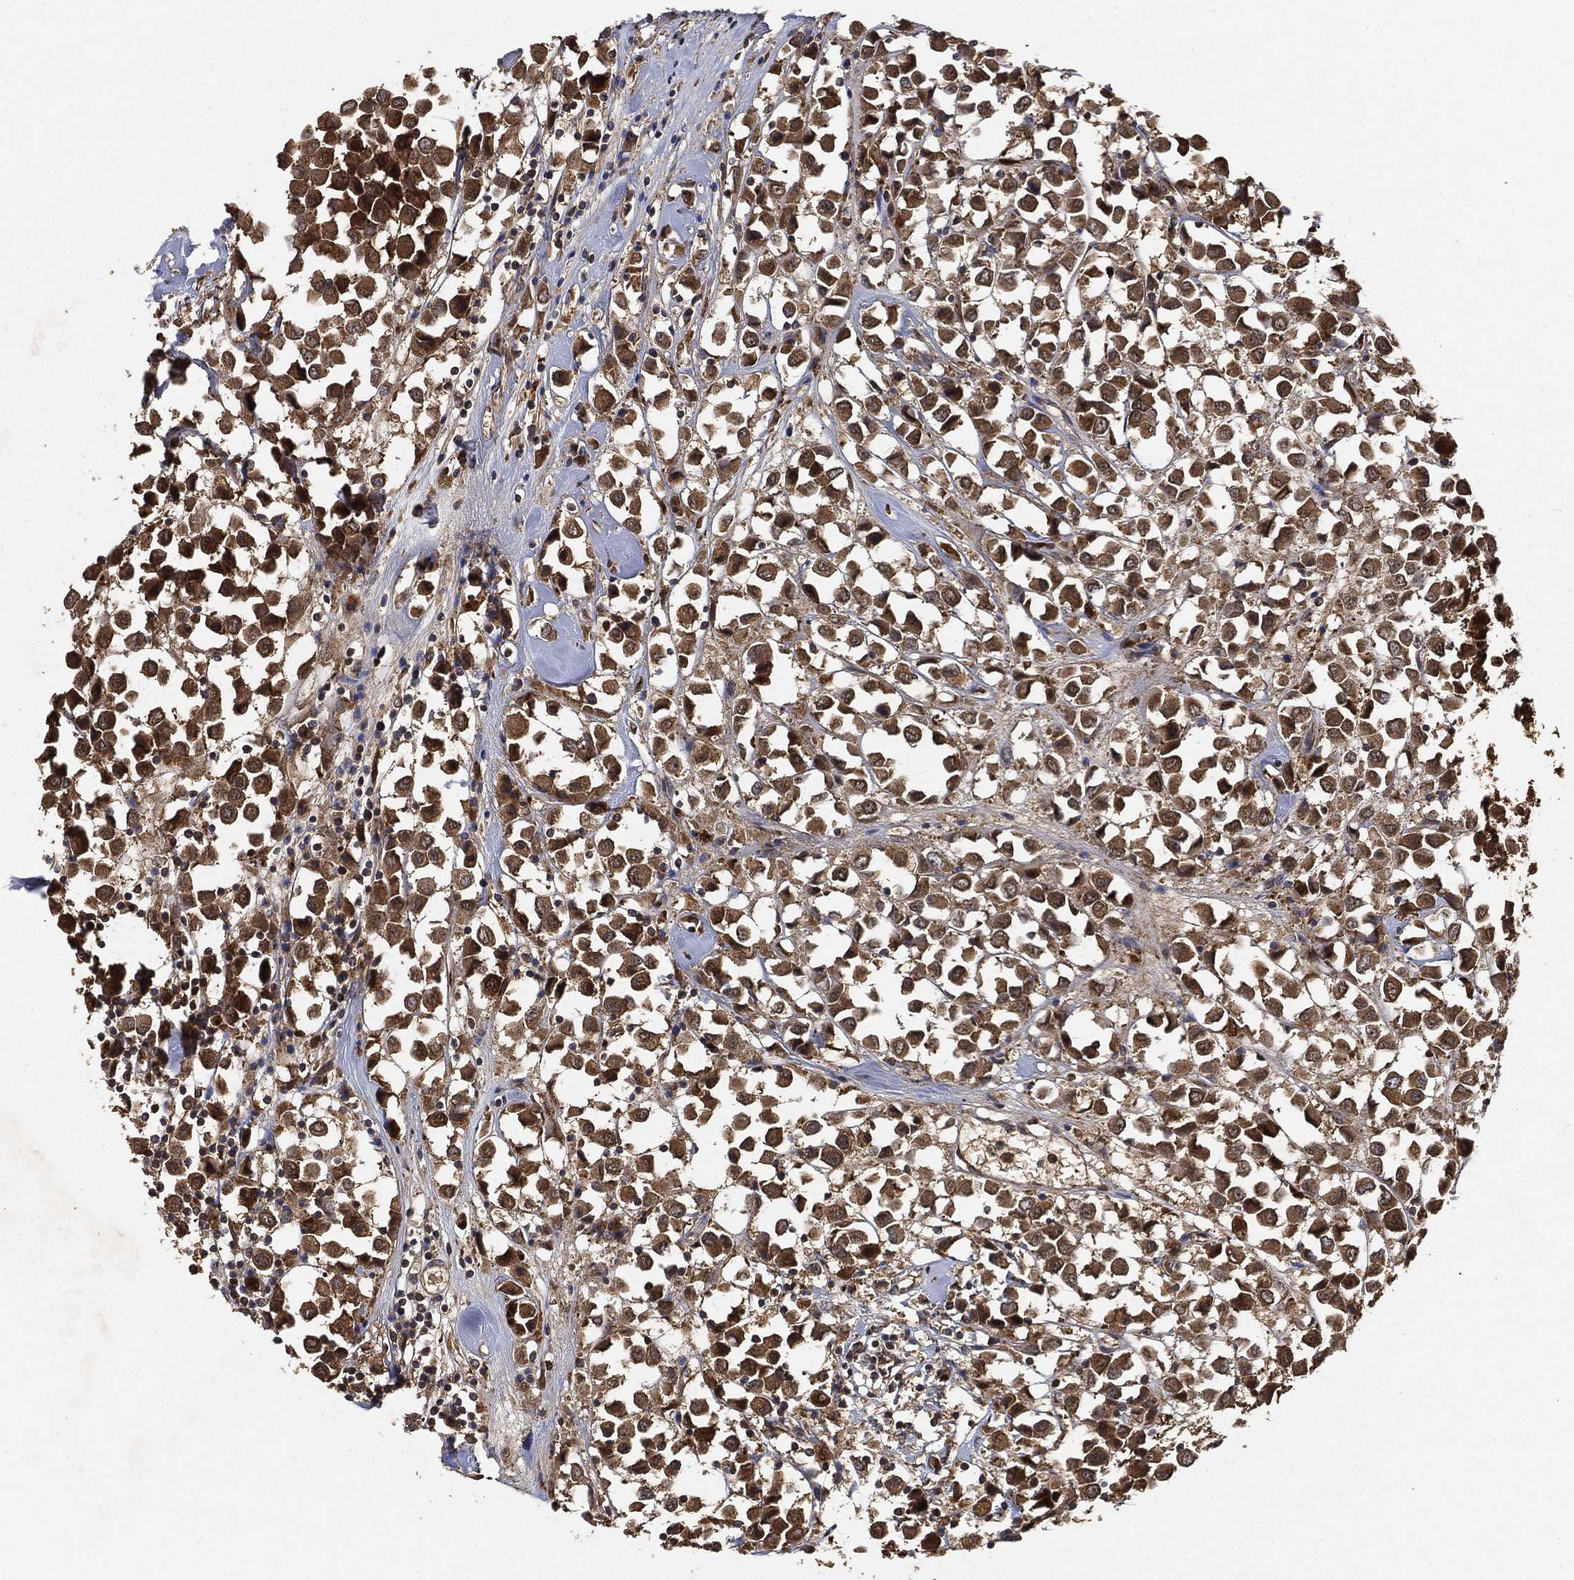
{"staining": {"intensity": "moderate", "quantity": ">75%", "location": "cytoplasmic/membranous"}, "tissue": "breast cancer", "cell_type": "Tumor cells", "image_type": "cancer", "snomed": [{"axis": "morphology", "description": "Duct carcinoma"}, {"axis": "topography", "description": "Breast"}], "caption": "Human breast infiltrating ductal carcinoma stained for a protein (brown) exhibits moderate cytoplasmic/membranous positive staining in approximately >75% of tumor cells.", "gene": "BRAF", "patient": {"sex": "female", "age": 61}}